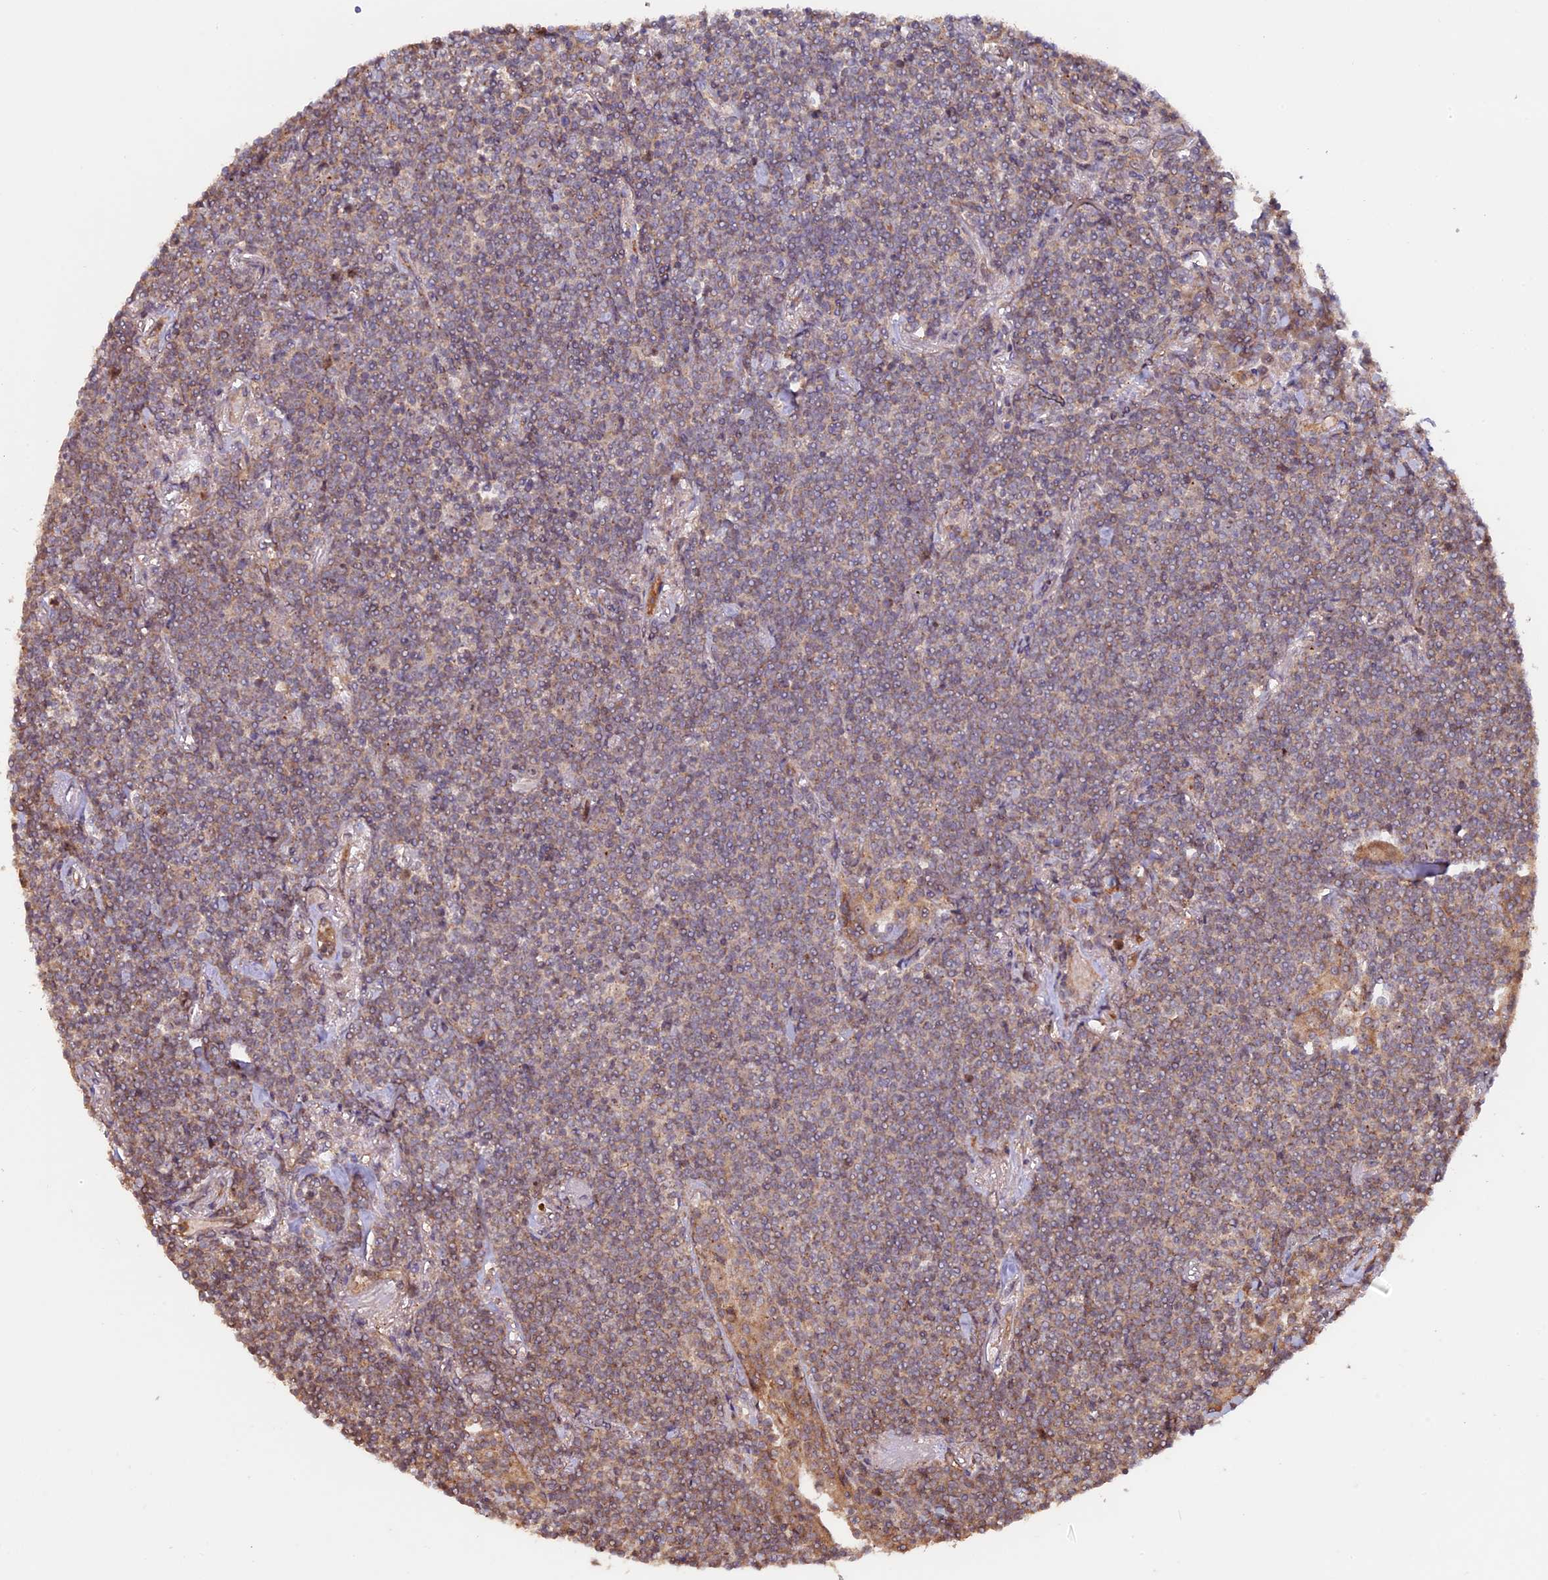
{"staining": {"intensity": "weak", "quantity": "25%-75%", "location": "cytoplasmic/membranous"}, "tissue": "lymphoma", "cell_type": "Tumor cells", "image_type": "cancer", "snomed": [{"axis": "morphology", "description": "Malignant lymphoma, non-Hodgkin's type, Low grade"}, {"axis": "topography", "description": "Lung"}], "caption": "IHC (DAB) staining of lymphoma reveals weak cytoplasmic/membranous protein staining in approximately 25%-75% of tumor cells.", "gene": "FERMT1", "patient": {"sex": "female", "age": 71}}